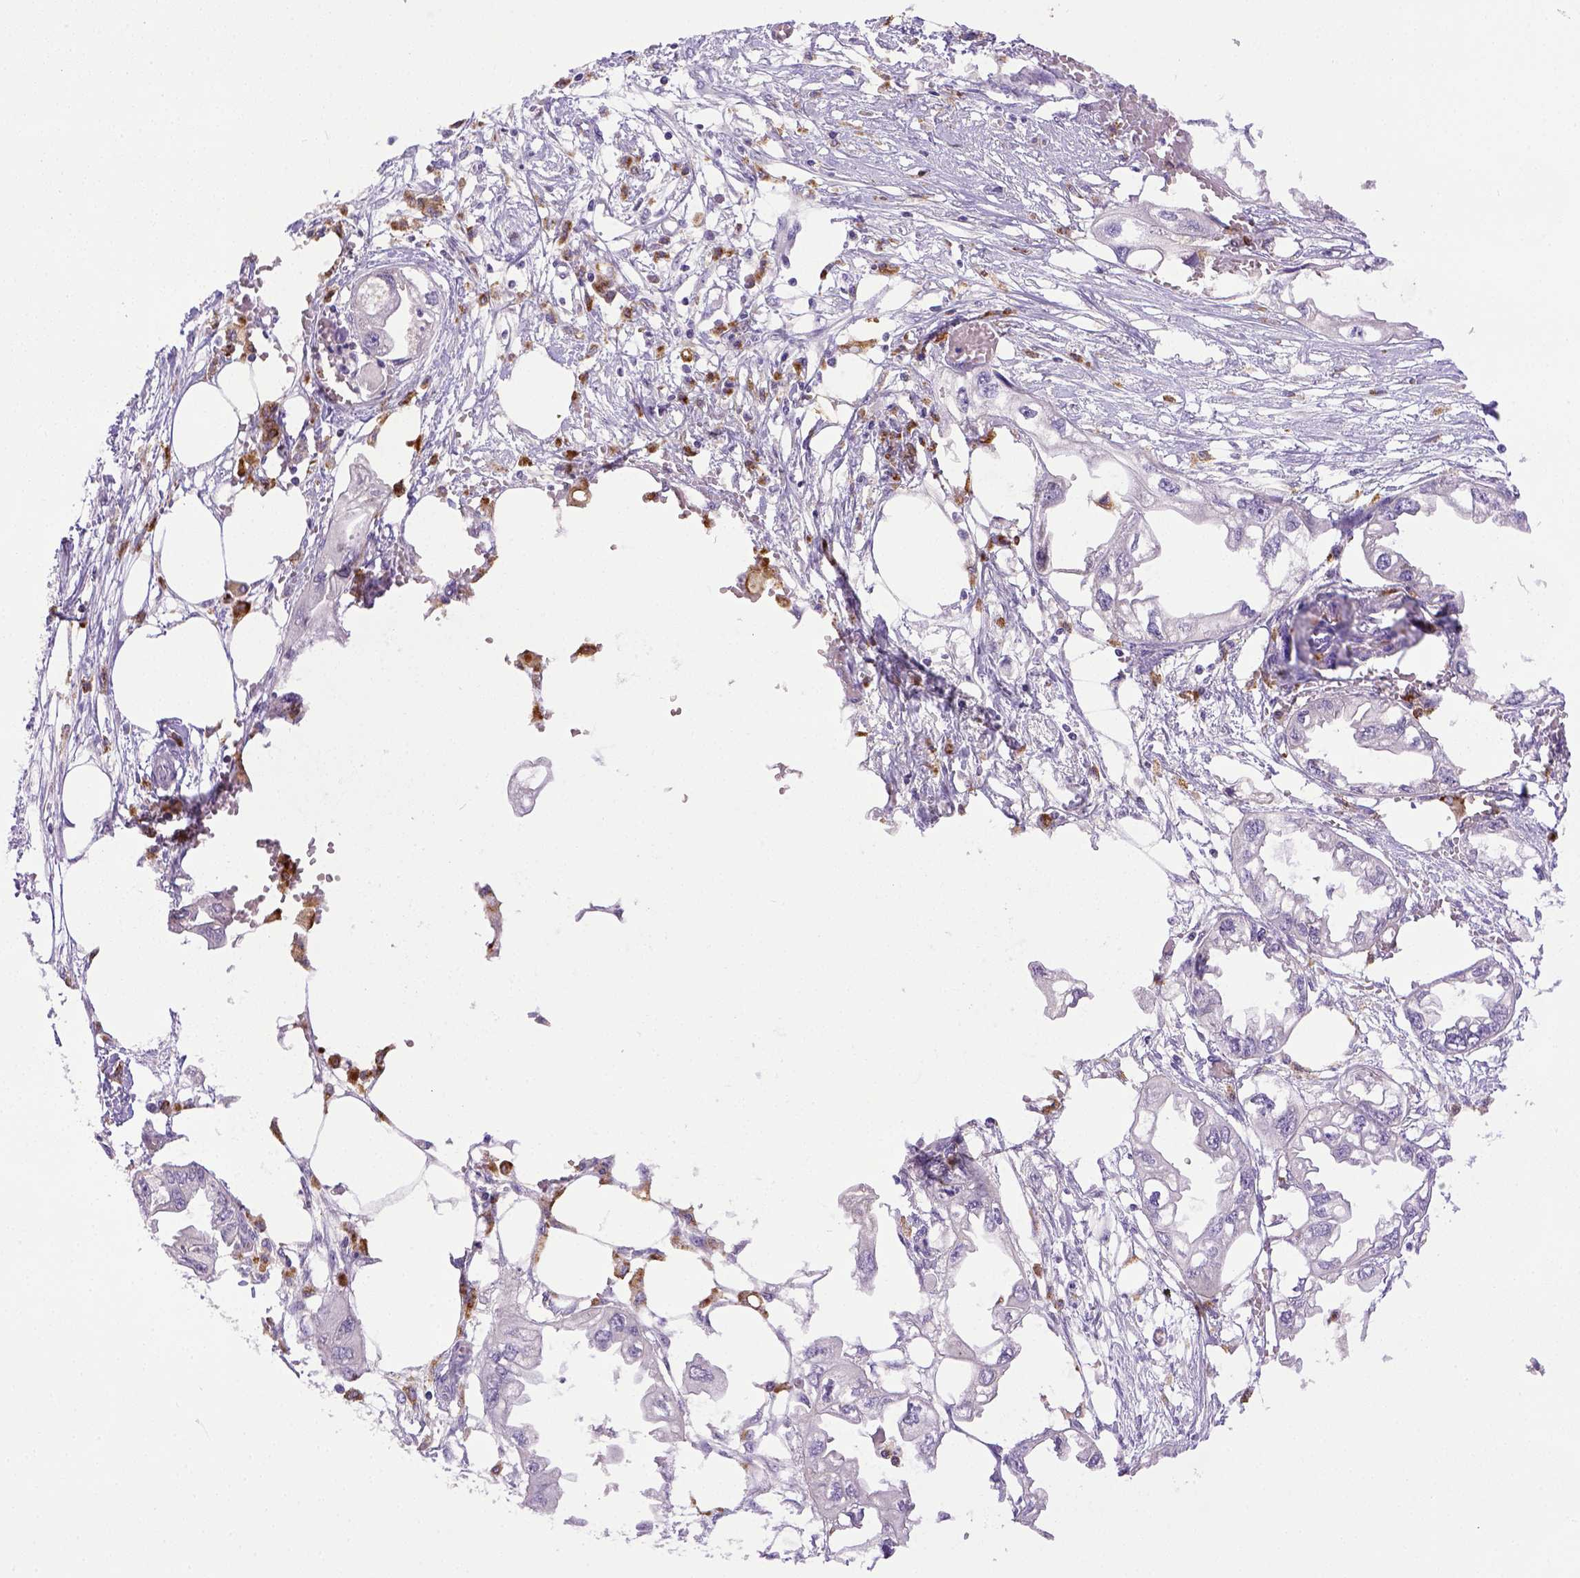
{"staining": {"intensity": "negative", "quantity": "none", "location": "none"}, "tissue": "endometrial cancer", "cell_type": "Tumor cells", "image_type": "cancer", "snomed": [{"axis": "morphology", "description": "Adenocarcinoma, NOS"}, {"axis": "morphology", "description": "Adenocarcinoma, metastatic, NOS"}, {"axis": "topography", "description": "Adipose tissue"}, {"axis": "topography", "description": "Endometrium"}], "caption": "An immunohistochemistry (IHC) image of endometrial cancer (metastatic adenocarcinoma) is shown. There is no staining in tumor cells of endometrial cancer (metastatic adenocarcinoma).", "gene": "CD68", "patient": {"sex": "female", "age": 67}}